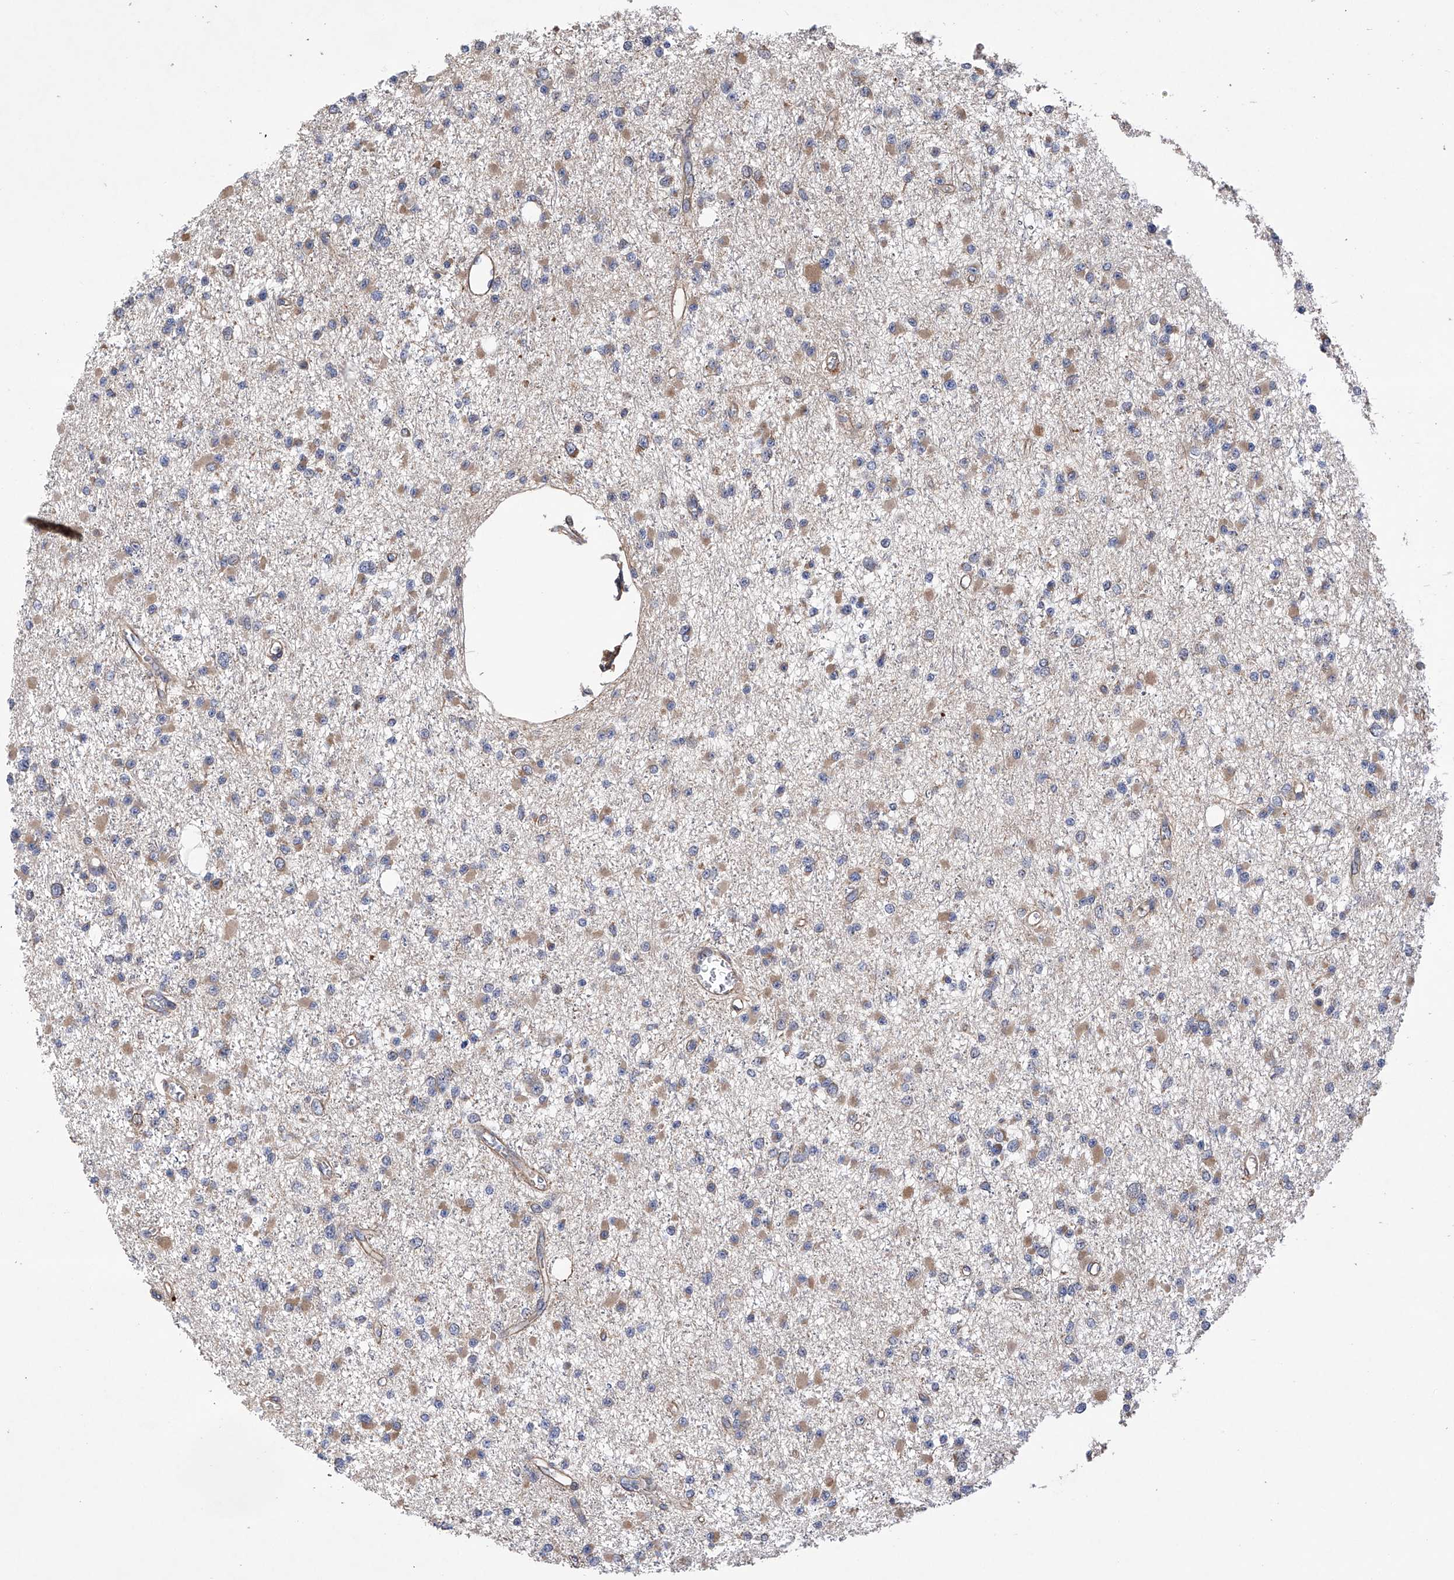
{"staining": {"intensity": "weak", "quantity": "25%-75%", "location": "cytoplasmic/membranous"}, "tissue": "glioma", "cell_type": "Tumor cells", "image_type": "cancer", "snomed": [{"axis": "morphology", "description": "Glioma, malignant, Low grade"}, {"axis": "topography", "description": "Brain"}], "caption": "A low amount of weak cytoplasmic/membranous staining is appreciated in about 25%-75% of tumor cells in glioma tissue.", "gene": "DNAH8", "patient": {"sex": "female", "age": 22}}